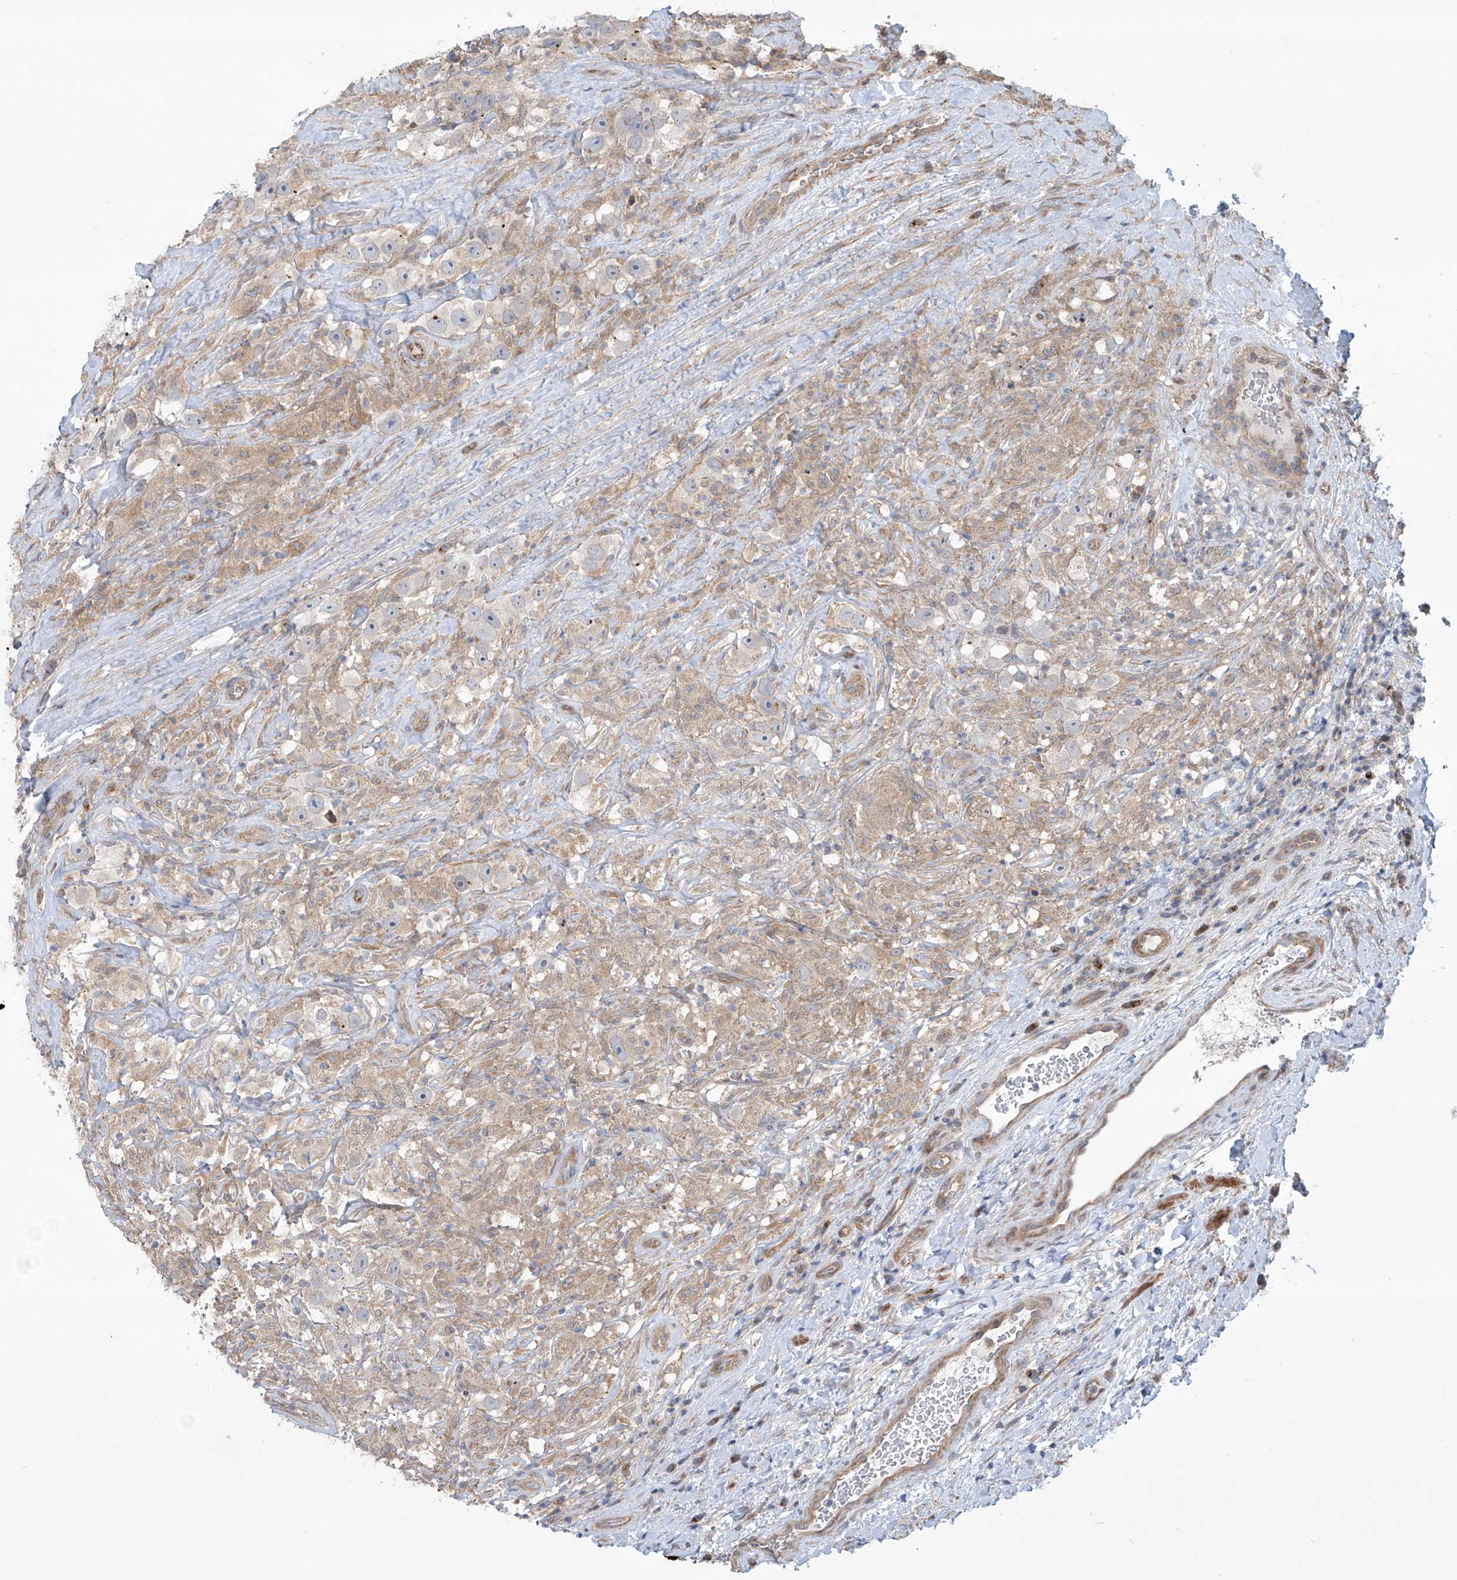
{"staining": {"intensity": "weak", "quantity": "<25%", "location": "cytoplasmic/membranous"}, "tissue": "testis cancer", "cell_type": "Tumor cells", "image_type": "cancer", "snomed": [{"axis": "morphology", "description": "Seminoma, NOS"}, {"axis": "topography", "description": "Testis"}], "caption": "An image of testis cancer (seminoma) stained for a protein displays no brown staining in tumor cells.", "gene": "KLC4", "patient": {"sex": "male", "age": 49}}